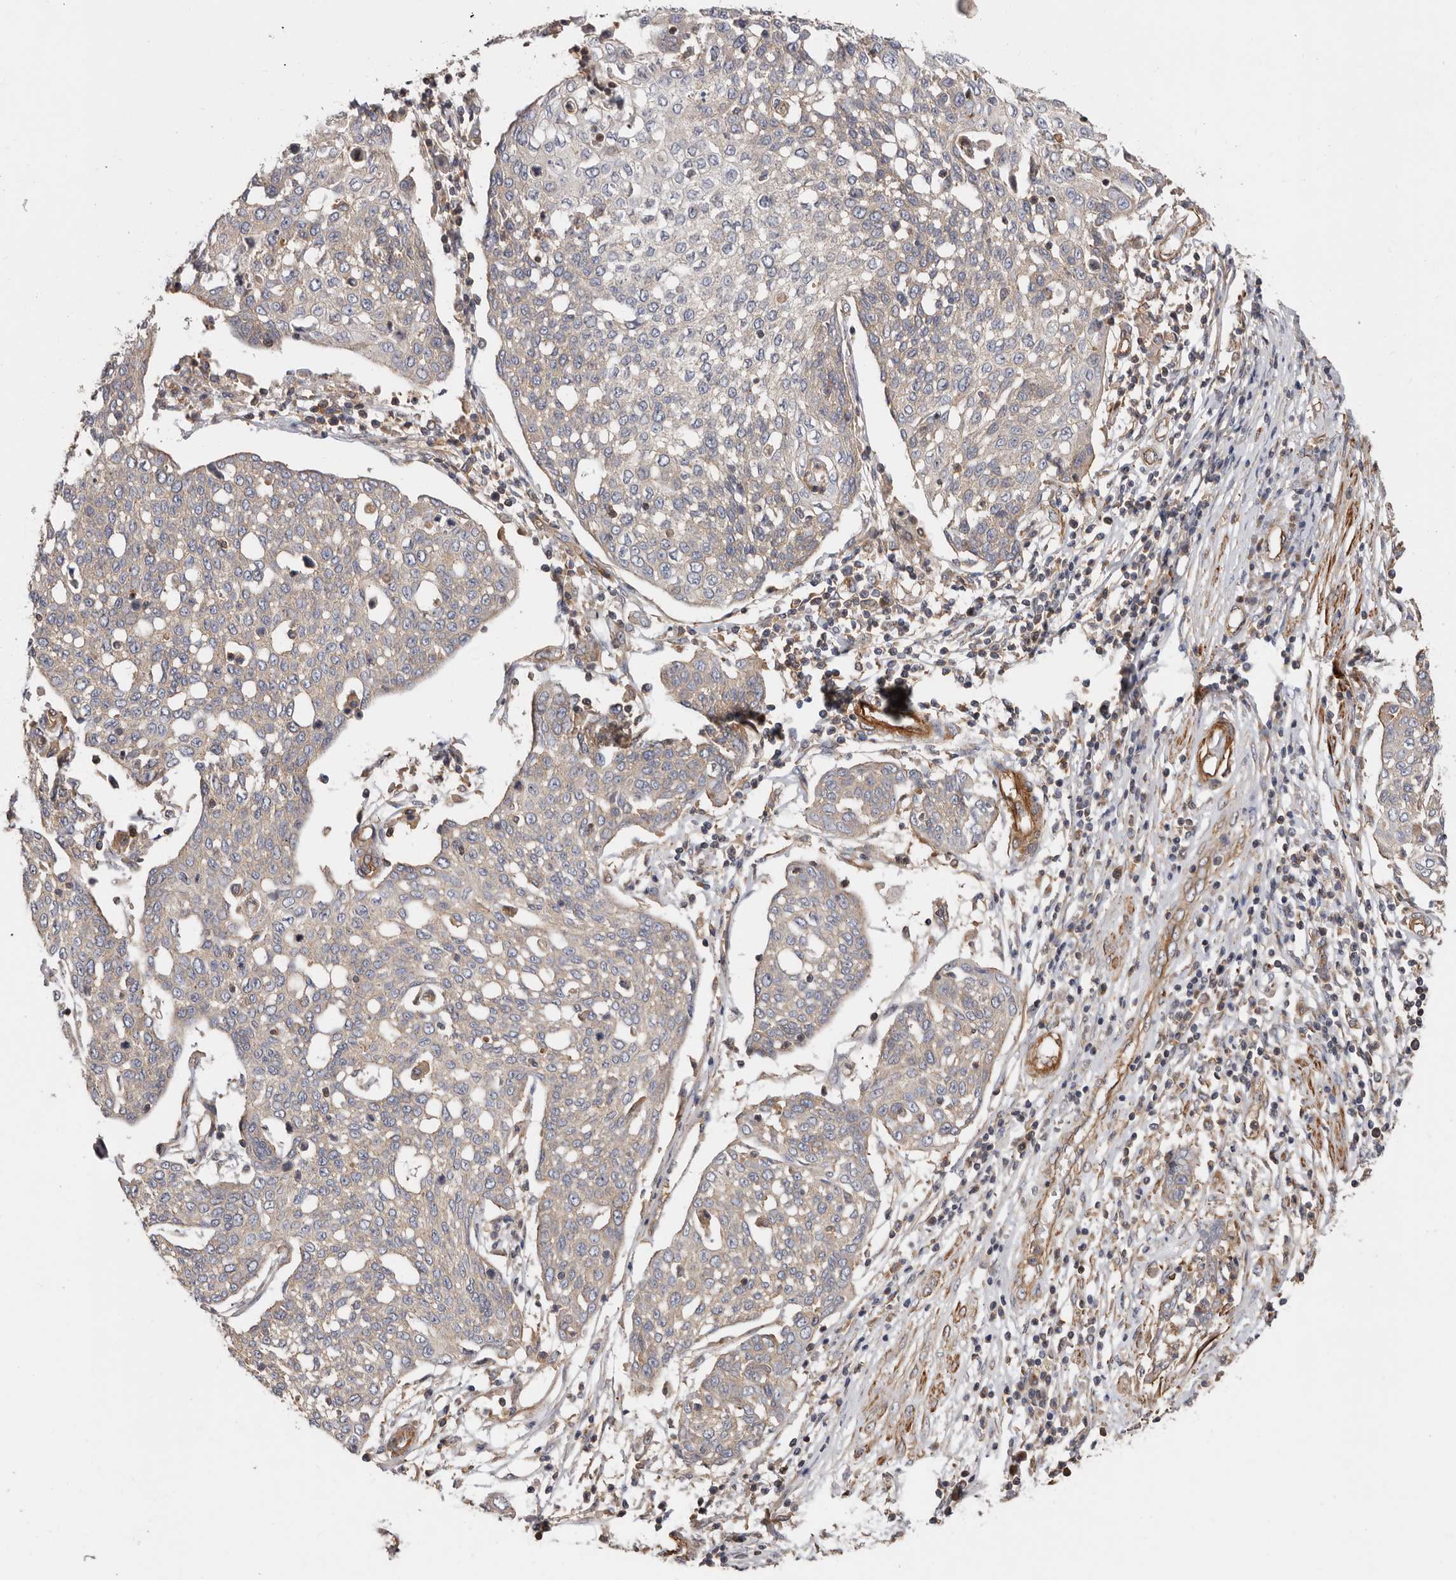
{"staining": {"intensity": "negative", "quantity": "none", "location": "none"}, "tissue": "cervical cancer", "cell_type": "Tumor cells", "image_type": "cancer", "snomed": [{"axis": "morphology", "description": "Squamous cell carcinoma, NOS"}, {"axis": "topography", "description": "Cervix"}], "caption": "A high-resolution photomicrograph shows immunohistochemistry staining of cervical cancer, which shows no significant expression in tumor cells.", "gene": "TMC7", "patient": {"sex": "female", "age": 34}}